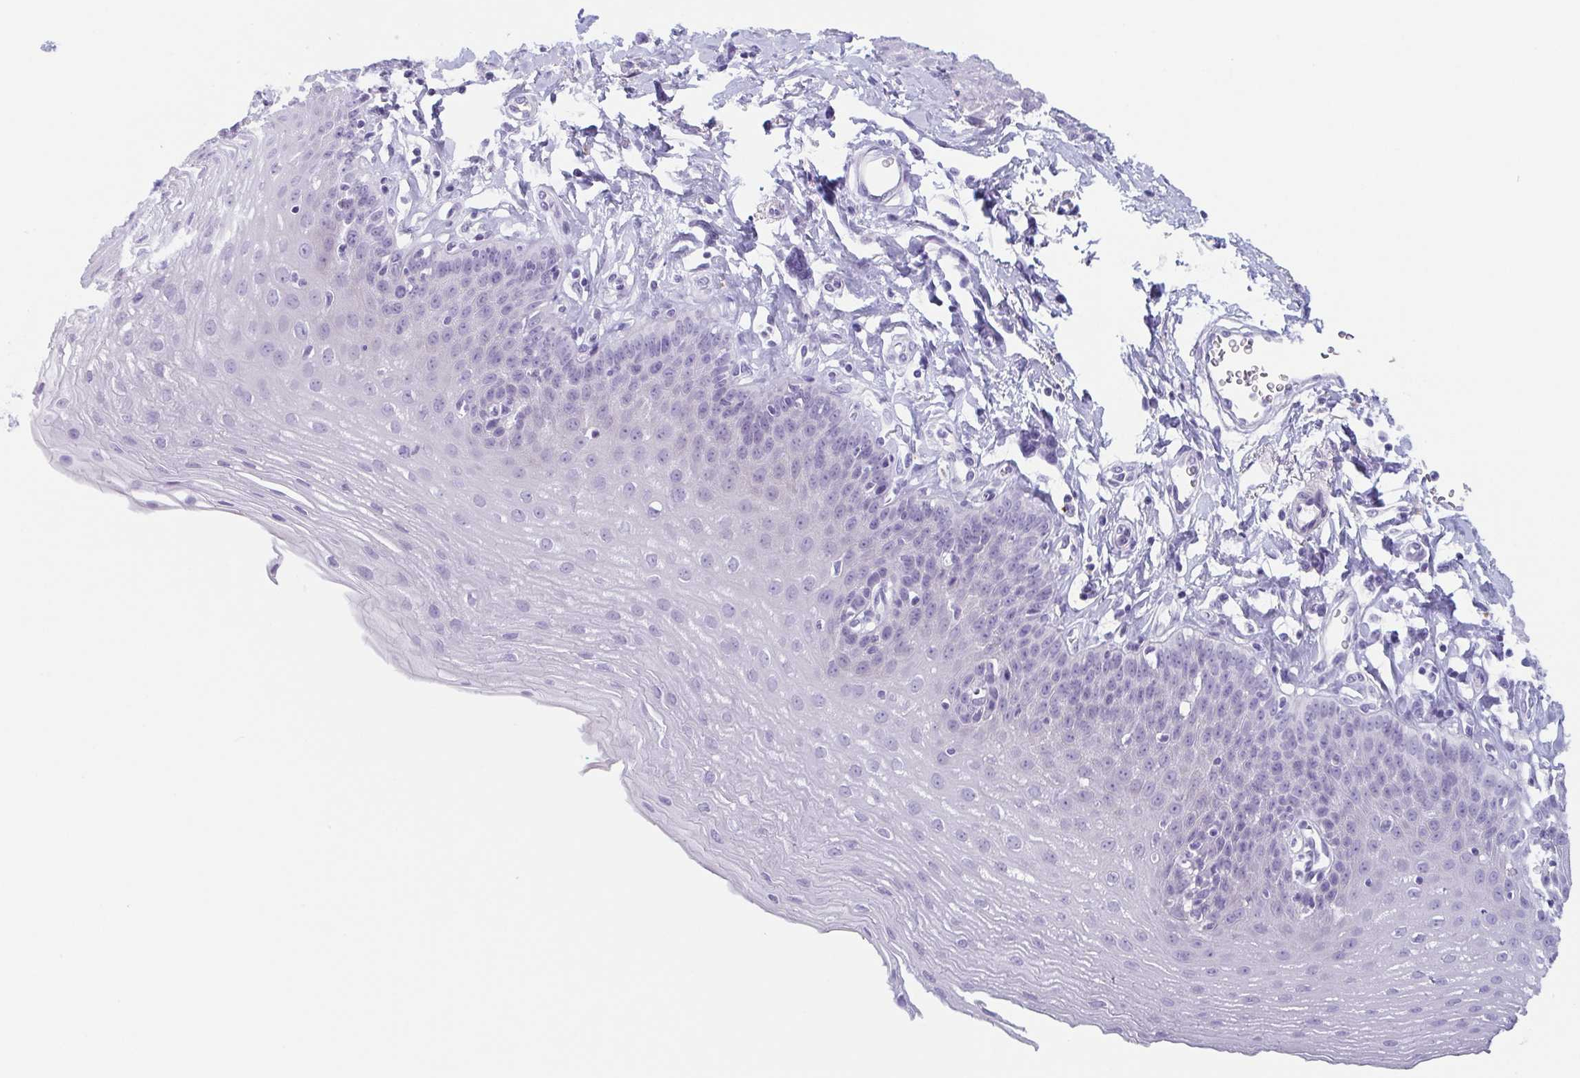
{"staining": {"intensity": "negative", "quantity": "none", "location": "none"}, "tissue": "esophagus", "cell_type": "Squamous epithelial cells", "image_type": "normal", "snomed": [{"axis": "morphology", "description": "Normal tissue, NOS"}, {"axis": "topography", "description": "Esophagus"}], "caption": "This is an IHC photomicrograph of unremarkable esophagus. There is no positivity in squamous epithelial cells.", "gene": "TAGLN3", "patient": {"sex": "female", "age": 81}}